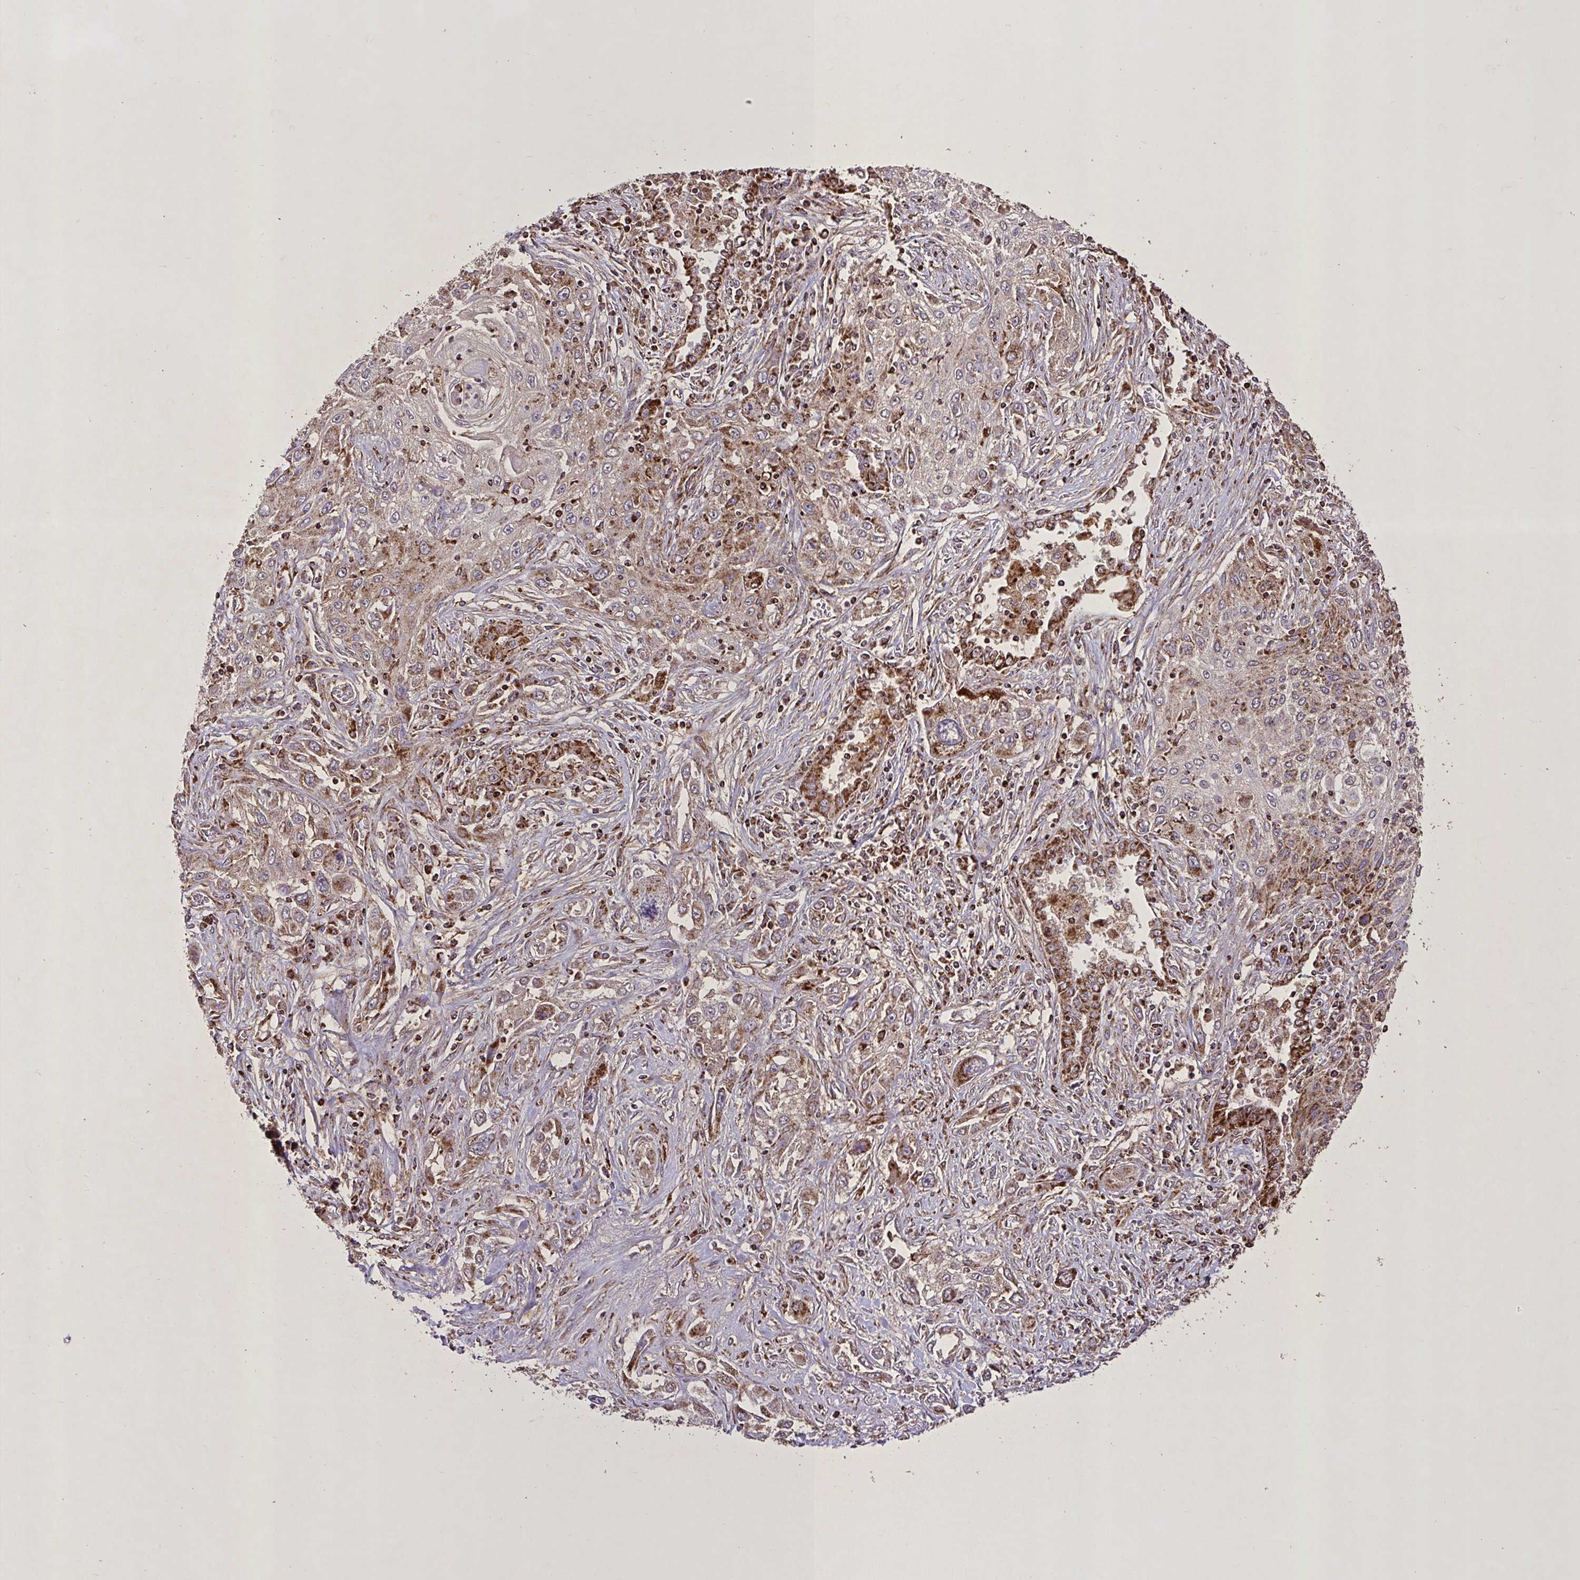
{"staining": {"intensity": "moderate", "quantity": ">75%", "location": "cytoplasmic/membranous"}, "tissue": "lung cancer", "cell_type": "Tumor cells", "image_type": "cancer", "snomed": [{"axis": "morphology", "description": "Squamous cell carcinoma, NOS"}, {"axis": "topography", "description": "Lung"}], "caption": "IHC image of human lung cancer (squamous cell carcinoma) stained for a protein (brown), which displays medium levels of moderate cytoplasmic/membranous positivity in approximately >75% of tumor cells.", "gene": "AGK", "patient": {"sex": "female", "age": 69}}